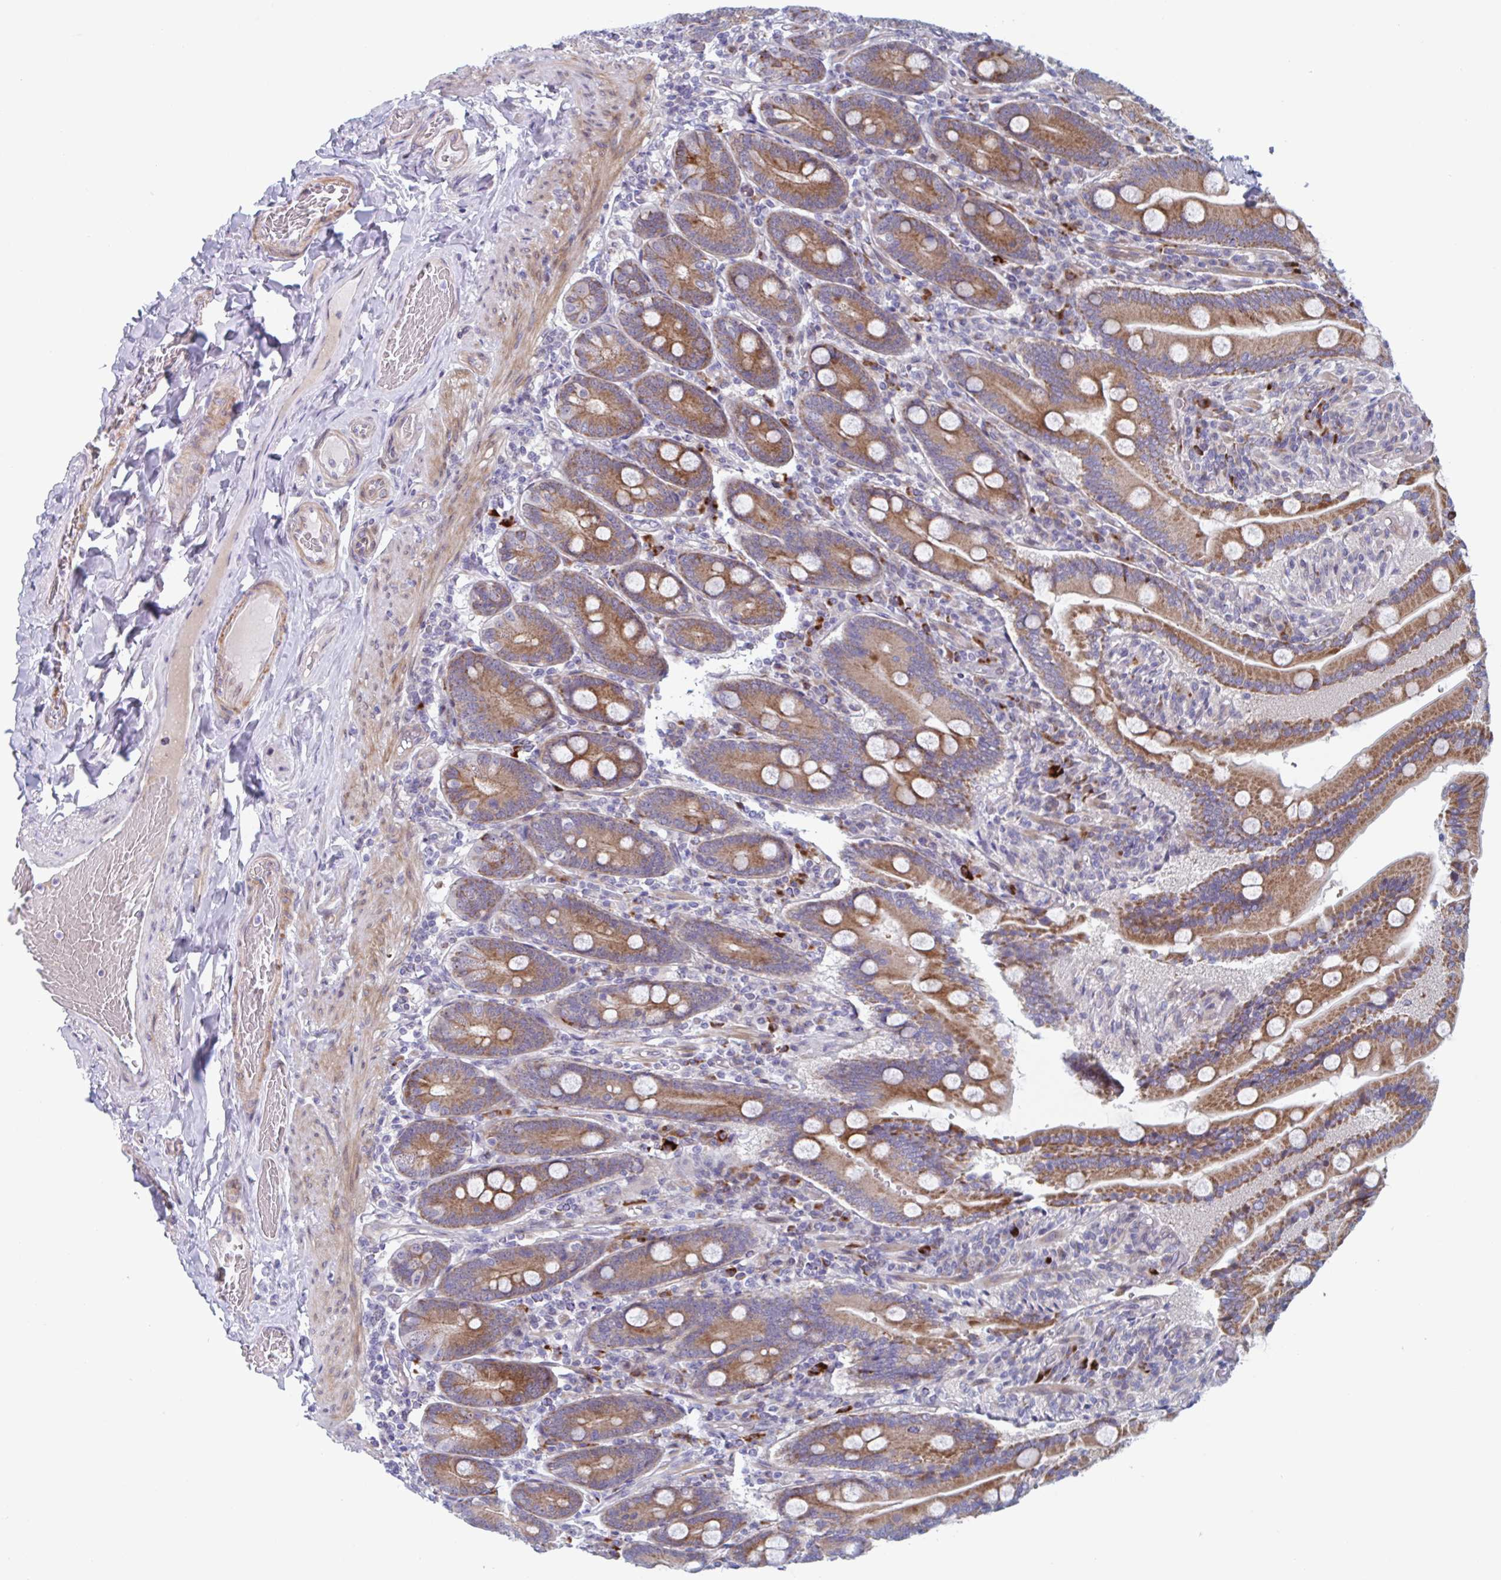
{"staining": {"intensity": "strong", "quantity": ">75%", "location": "cytoplasmic/membranous"}, "tissue": "duodenum", "cell_type": "Glandular cells", "image_type": "normal", "snomed": [{"axis": "morphology", "description": "Normal tissue, NOS"}, {"axis": "topography", "description": "Duodenum"}], "caption": "Protein expression analysis of unremarkable human duodenum reveals strong cytoplasmic/membranous positivity in approximately >75% of glandular cells.", "gene": "DUXA", "patient": {"sex": "female", "age": 62}}